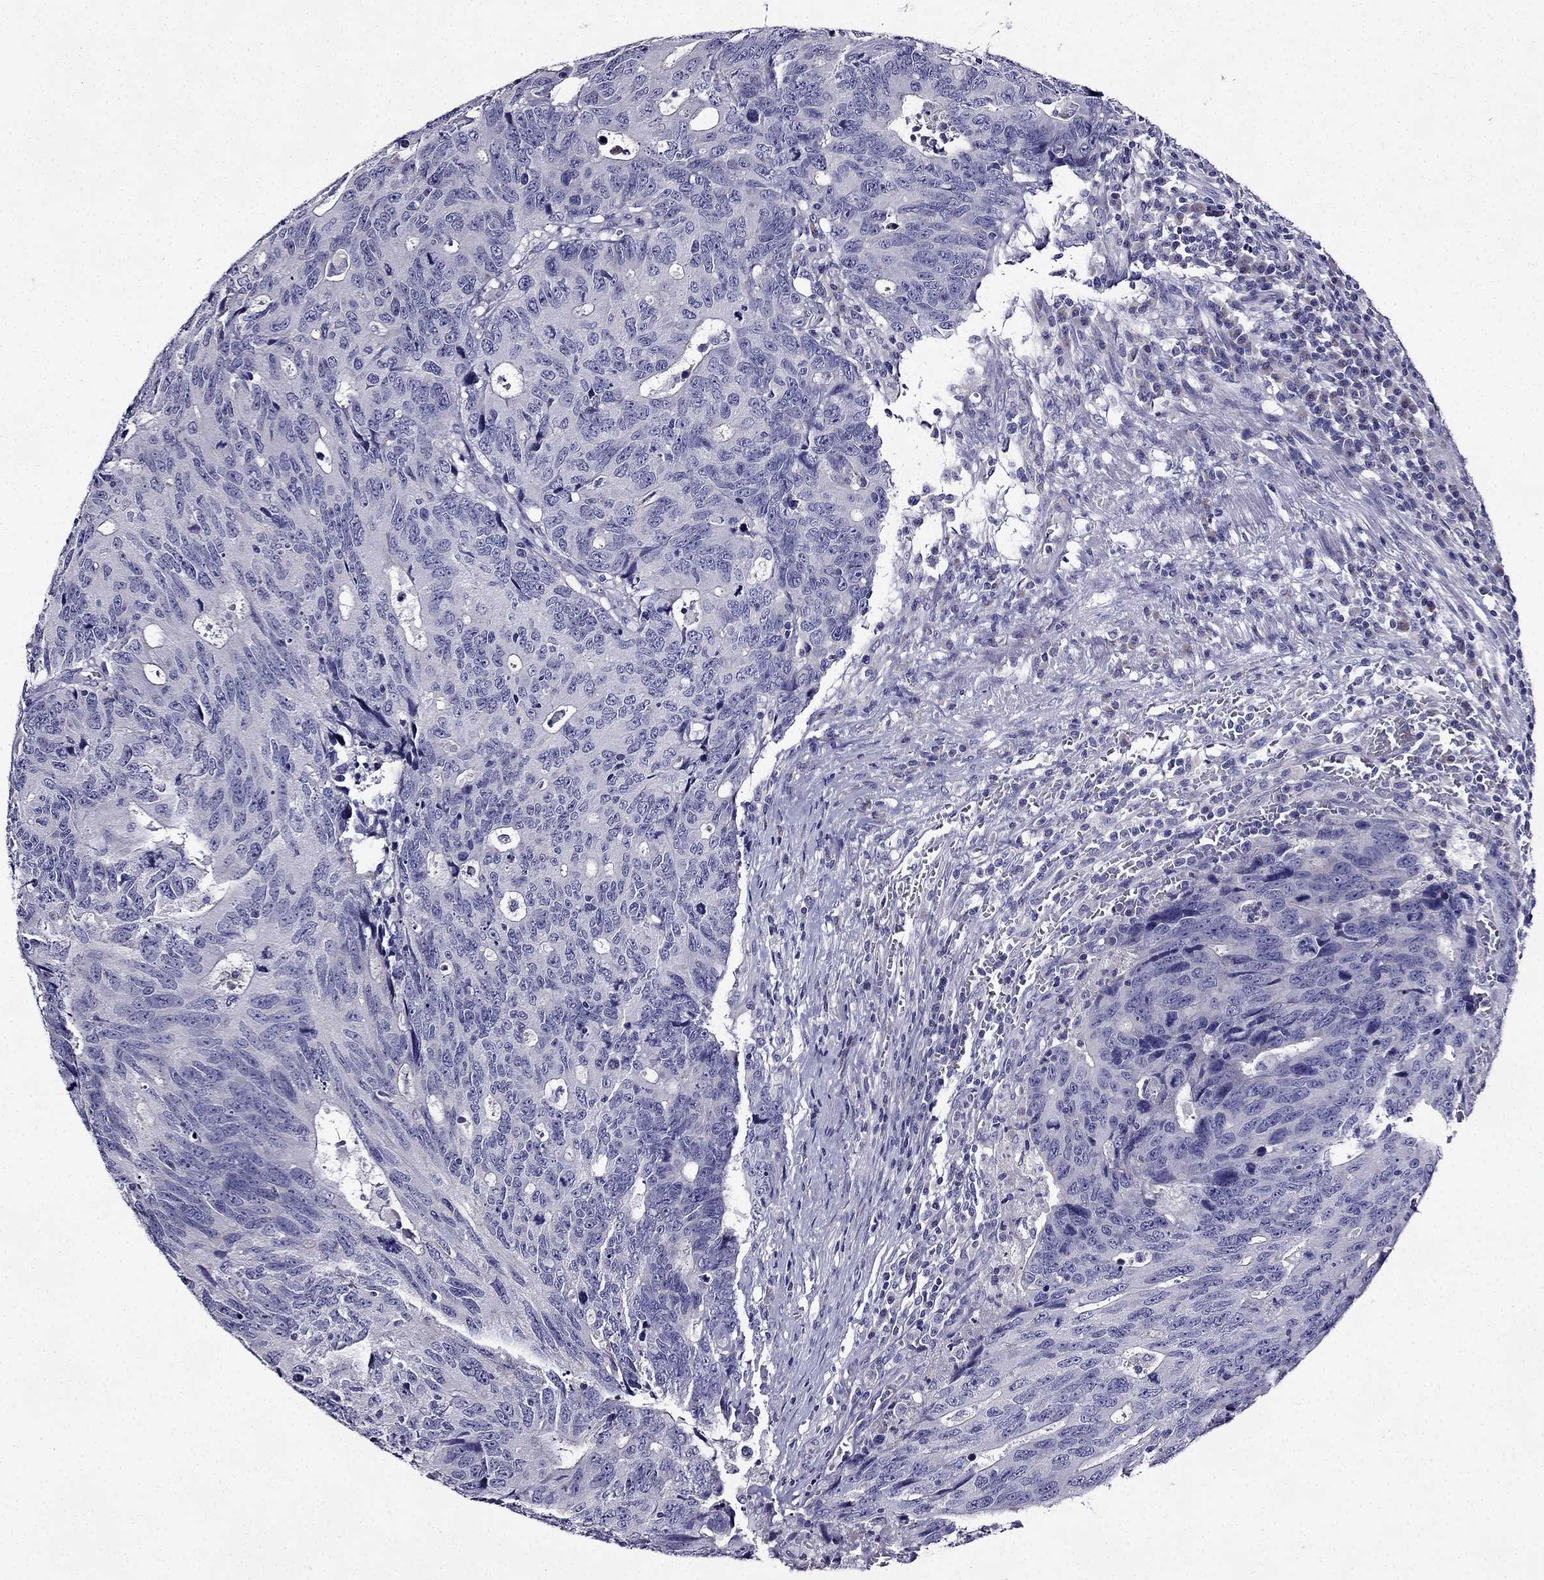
{"staining": {"intensity": "negative", "quantity": "none", "location": "none"}, "tissue": "colorectal cancer", "cell_type": "Tumor cells", "image_type": "cancer", "snomed": [{"axis": "morphology", "description": "Adenocarcinoma, NOS"}, {"axis": "topography", "description": "Colon"}], "caption": "IHC image of neoplastic tissue: human colorectal cancer stained with DAB (3,3'-diaminobenzidine) demonstrates no significant protein positivity in tumor cells.", "gene": "TMEM266", "patient": {"sex": "female", "age": 77}}